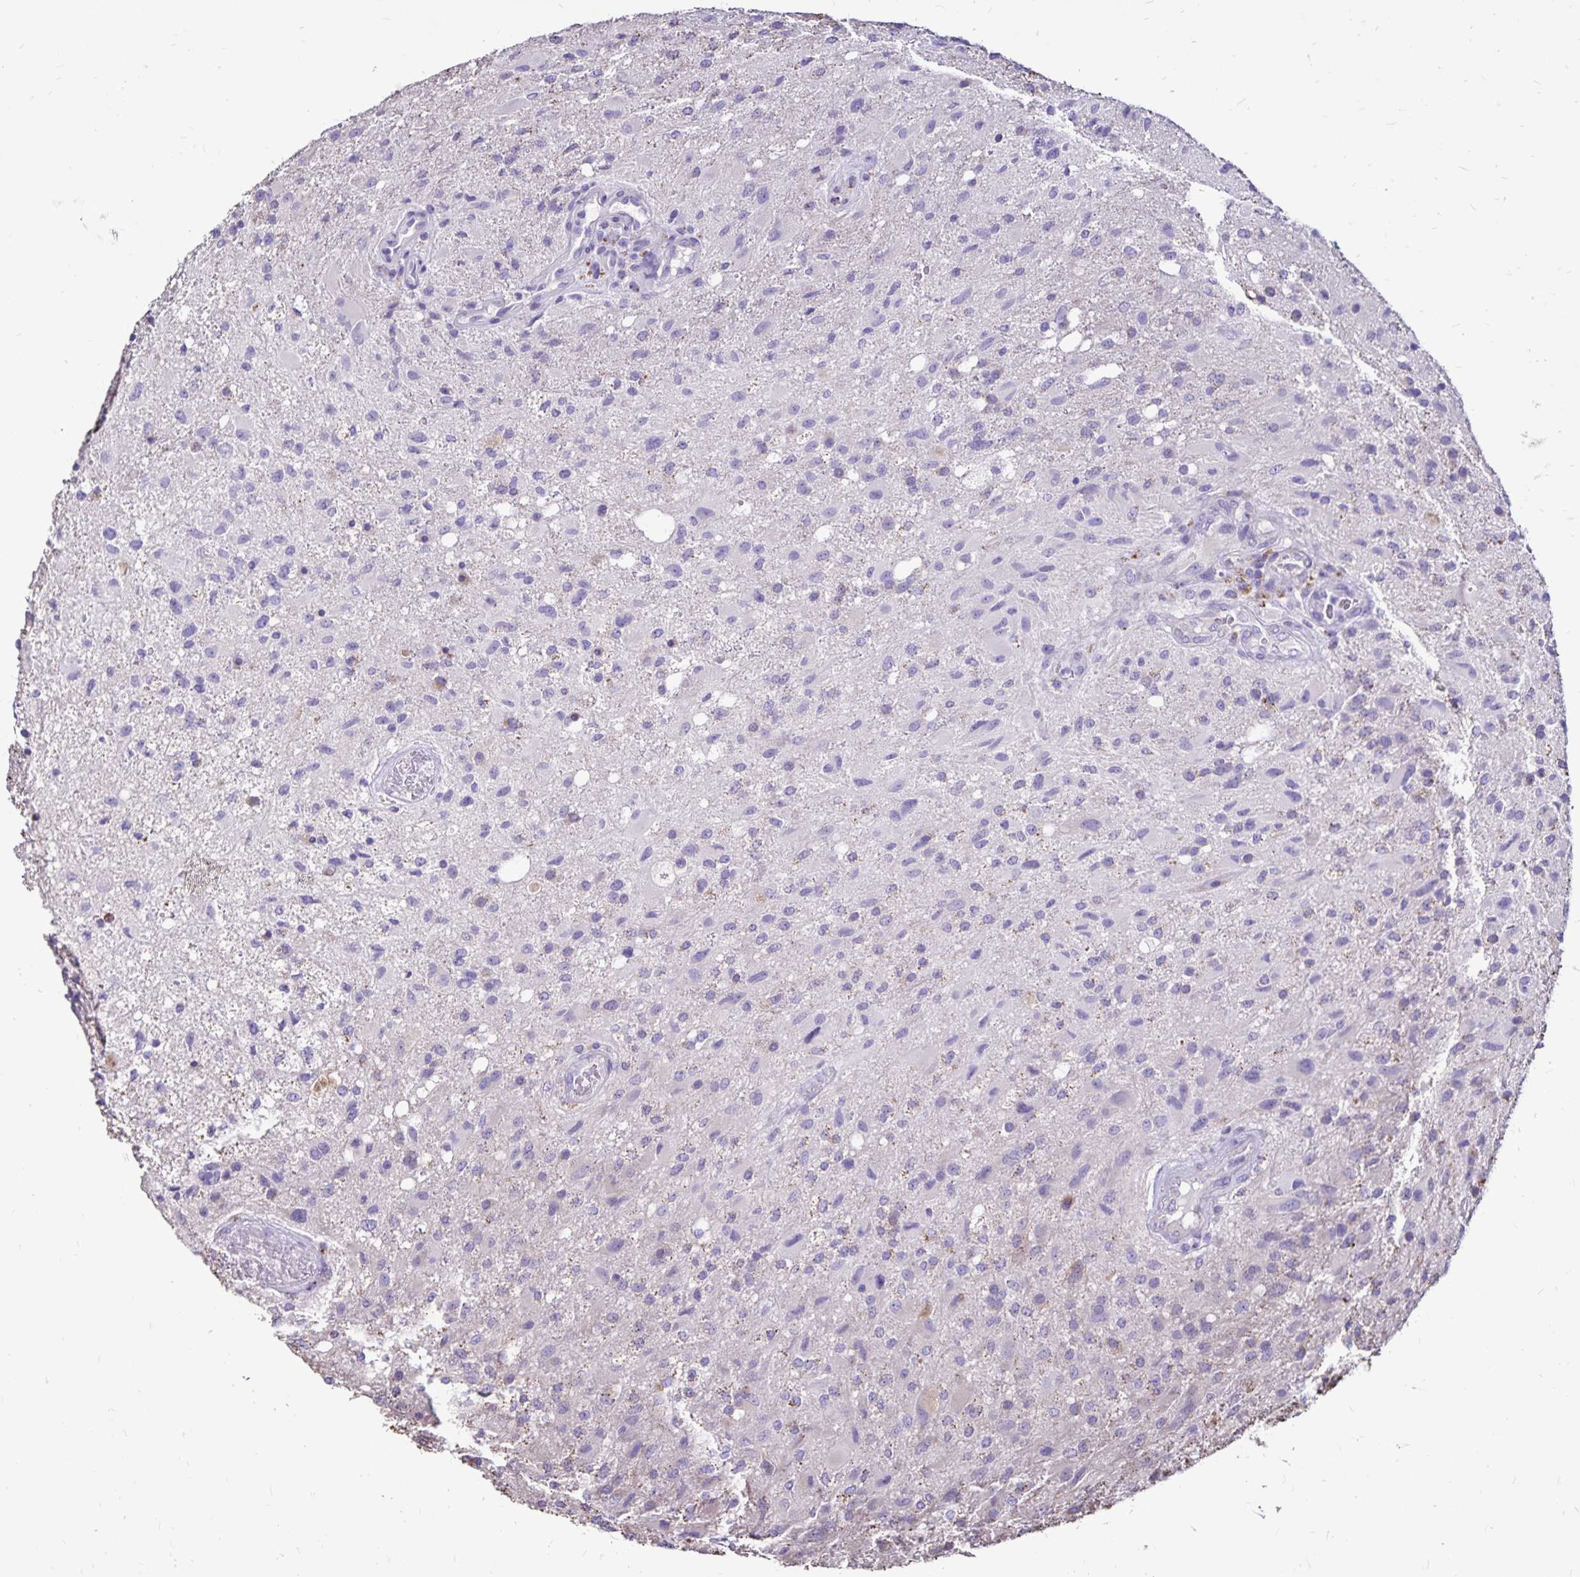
{"staining": {"intensity": "negative", "quantity": "none", "location": "none"}, "tissue": "glioma", "cell_type": "Tumor cells", "image_type": "cancer", "snomed": [{"axis": "morphology", "description": "Glioma, malignant, High grade"}, {"axis": "topography", "description": "Brain"}], "caption": "The image displays no staining of tumor cells in glioma.", "gene": "EVPL", "patient": {"sex": "male", "age": 53}}